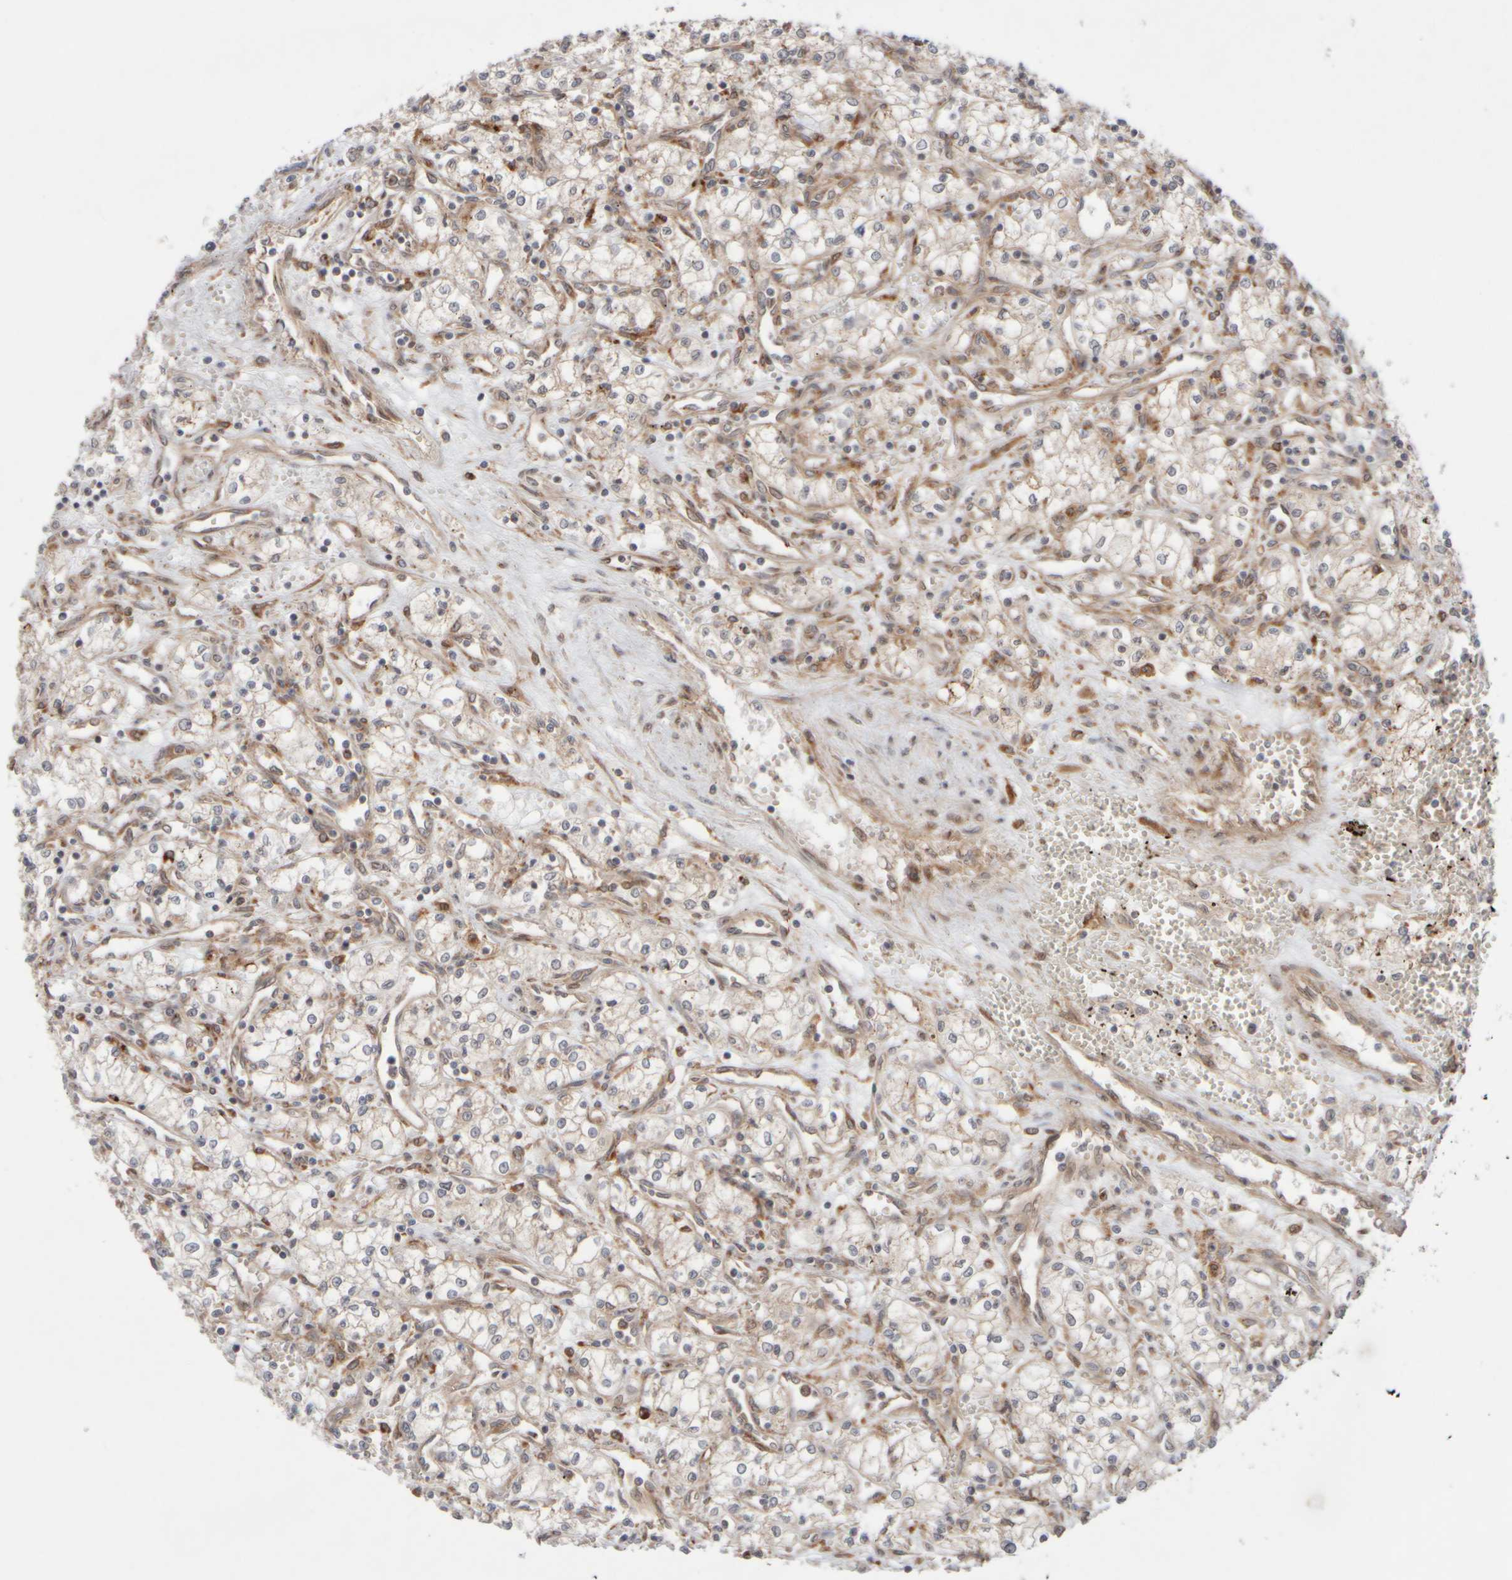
{"staining": {"intensity": "weak", "quantity": ">75%", "location": "cytoplasmic/membranous"}, "tissue": "renal cancer", "cell_type": "Tumor cells", "image_type": "cancer", "snomed": [{"axis": "morphology", "description": "Adenocarcinoma, NOS"}, {"axis": "topography", "description": "Kidney"}], "caption": "A histopathology image of human renal cancer stained for a protein demonstrates weak cytoplasmic/membranous brown staining in tumor cells. (brown staining indicates protein expression, while blue staining denotes nuclei).", "gene": "GCN1", "patient": {"sex": "male", "age": 59}}